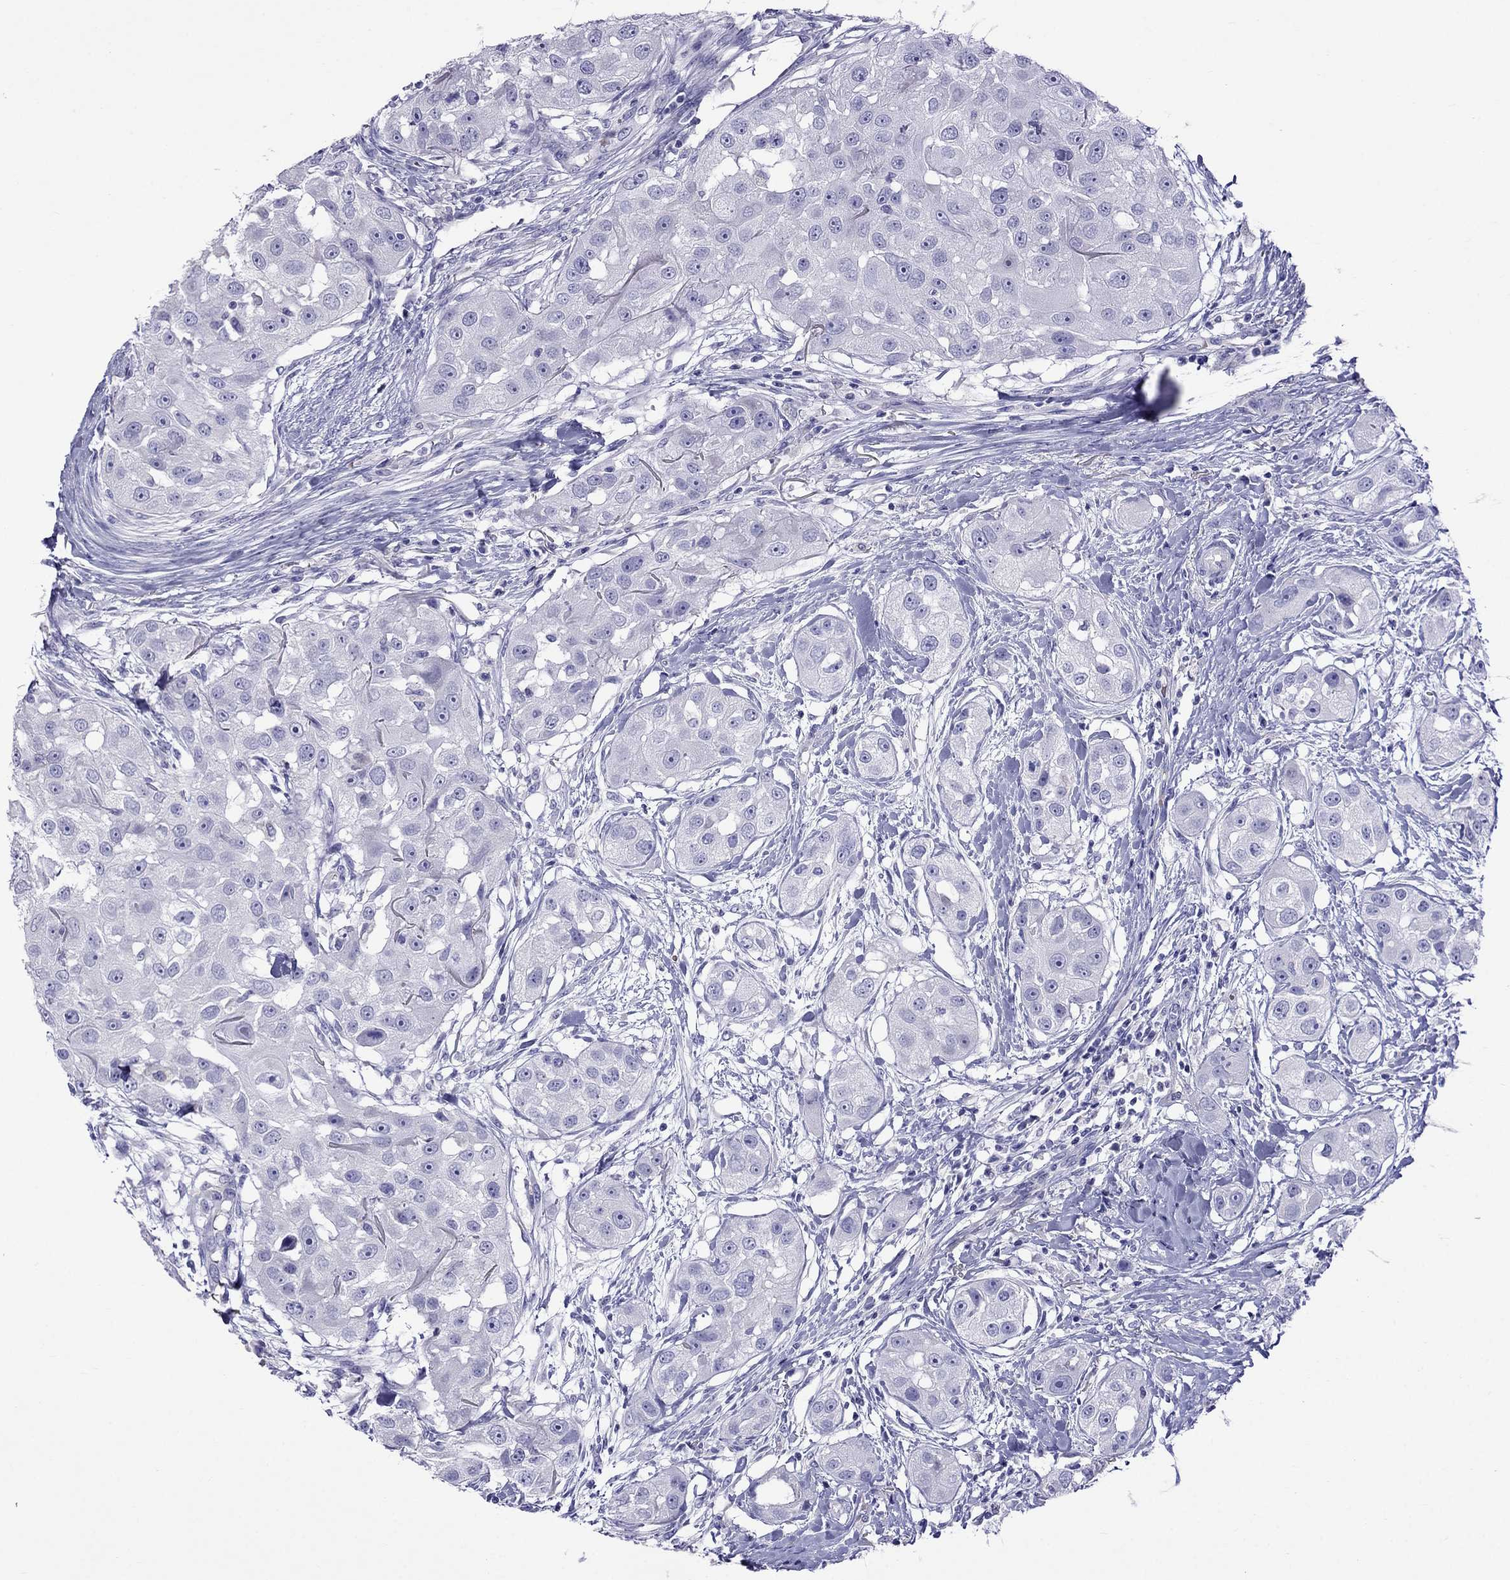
{"staining": {"intensity": "negative", "quantity": "none", "location": "none"}, "tissue": "head and neck cancer", "cell_type": "Tumor cells", "image_type": "cancer", "snomed": [{"axis": "morphology", "description": "Squamous cell carcinoma, NOS"}, {"axis": "topography", "description": "Head-Neck"}], "caption": "Squamous cell carcinoma (head and neck) was stained to show a protein in brown. There is no significant positivity in tumor cells.", "gene": "TDRD1", "patient": {"sex": "male", "age": 51}}